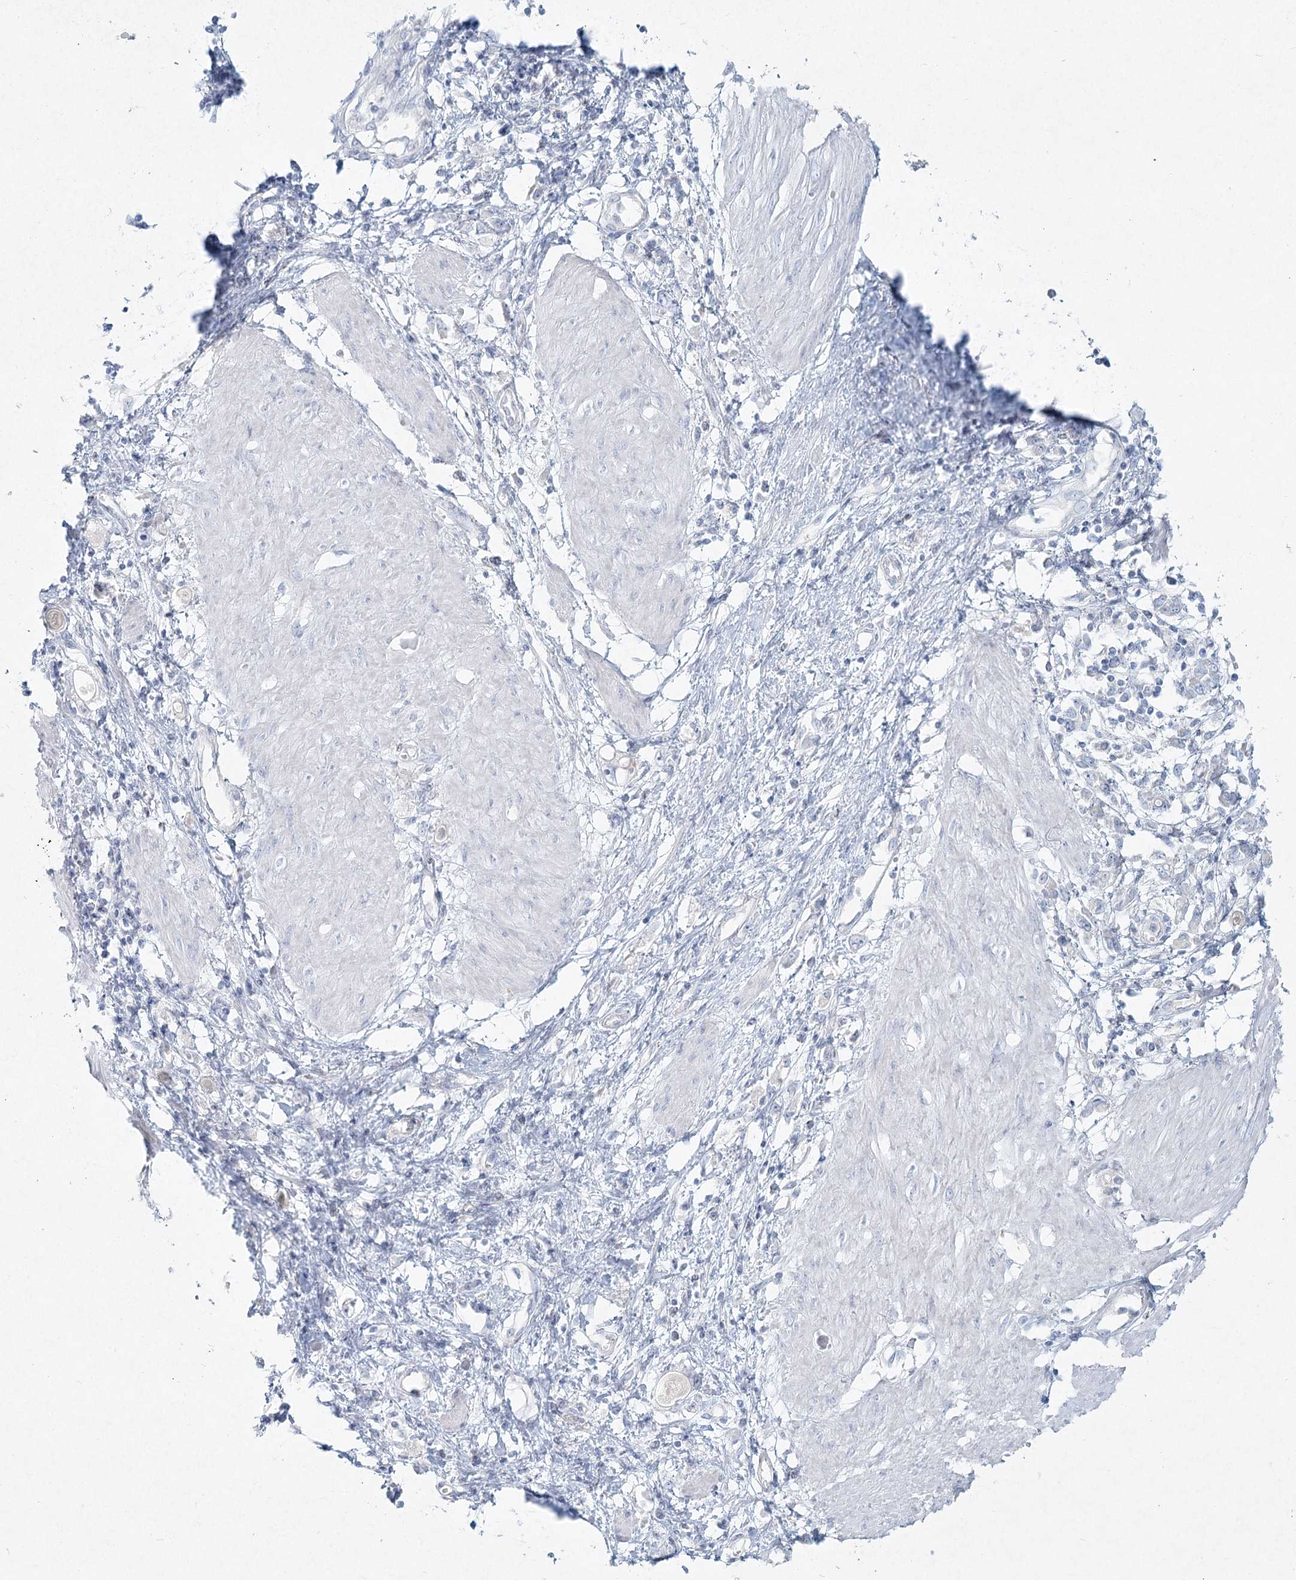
{"staining": {"intensity": "negative", "quantity": "none", "location": "none"}, "tissue": "stomach cancer", "cell_type": "Tumor cells", "image_type": "cancer", "snomed": [{"axis": "morphology", "description": "Adenocarcinoma, NOS"}, {"axis": "topography", "description": "Stomach"}], "caption": "Stomach cancer was stained to show a protein in brown. There is no significant positivity in tumor cells.", "gene": "LRP2BP", "patient": {"sex": "female", "age": 76}}